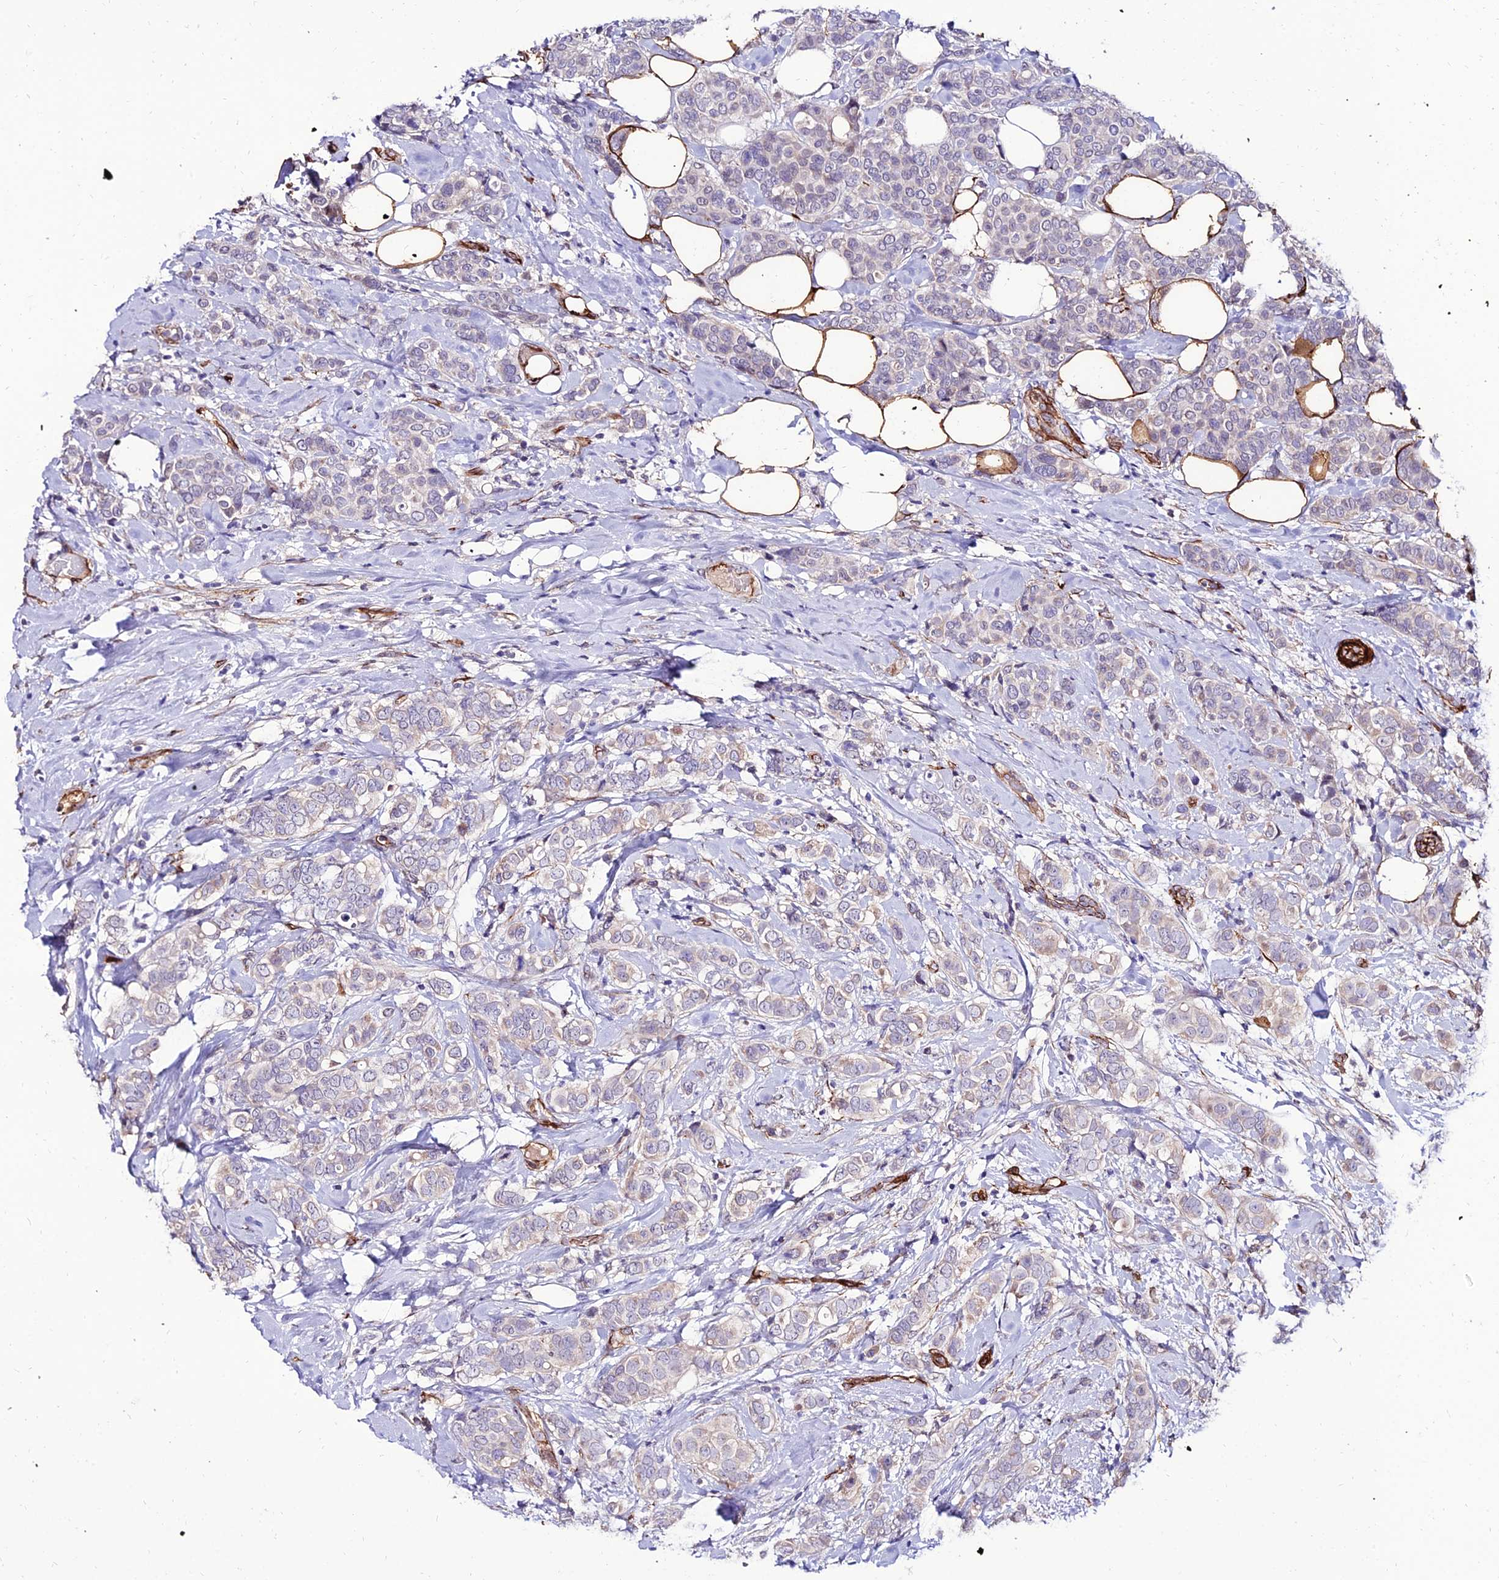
{"staining": {"intensity": "weak", "quantity": "<25%", "location": "cytoplasmic/membranous"}, "tissue": "breast cancer", "cell_type": "Tumor cells", "image_type": "cancer", "snomed": [{"axis": "morphology", "description": "Lobular carcinoma"}, {"axis": "topography", "description": "Breast"}], "caption": "A photomicrograph of human breast cancer is negative for staining in tumor cells.", "gene": "ALDH3B2", "patient": {"sex": "female", "age": 51}}